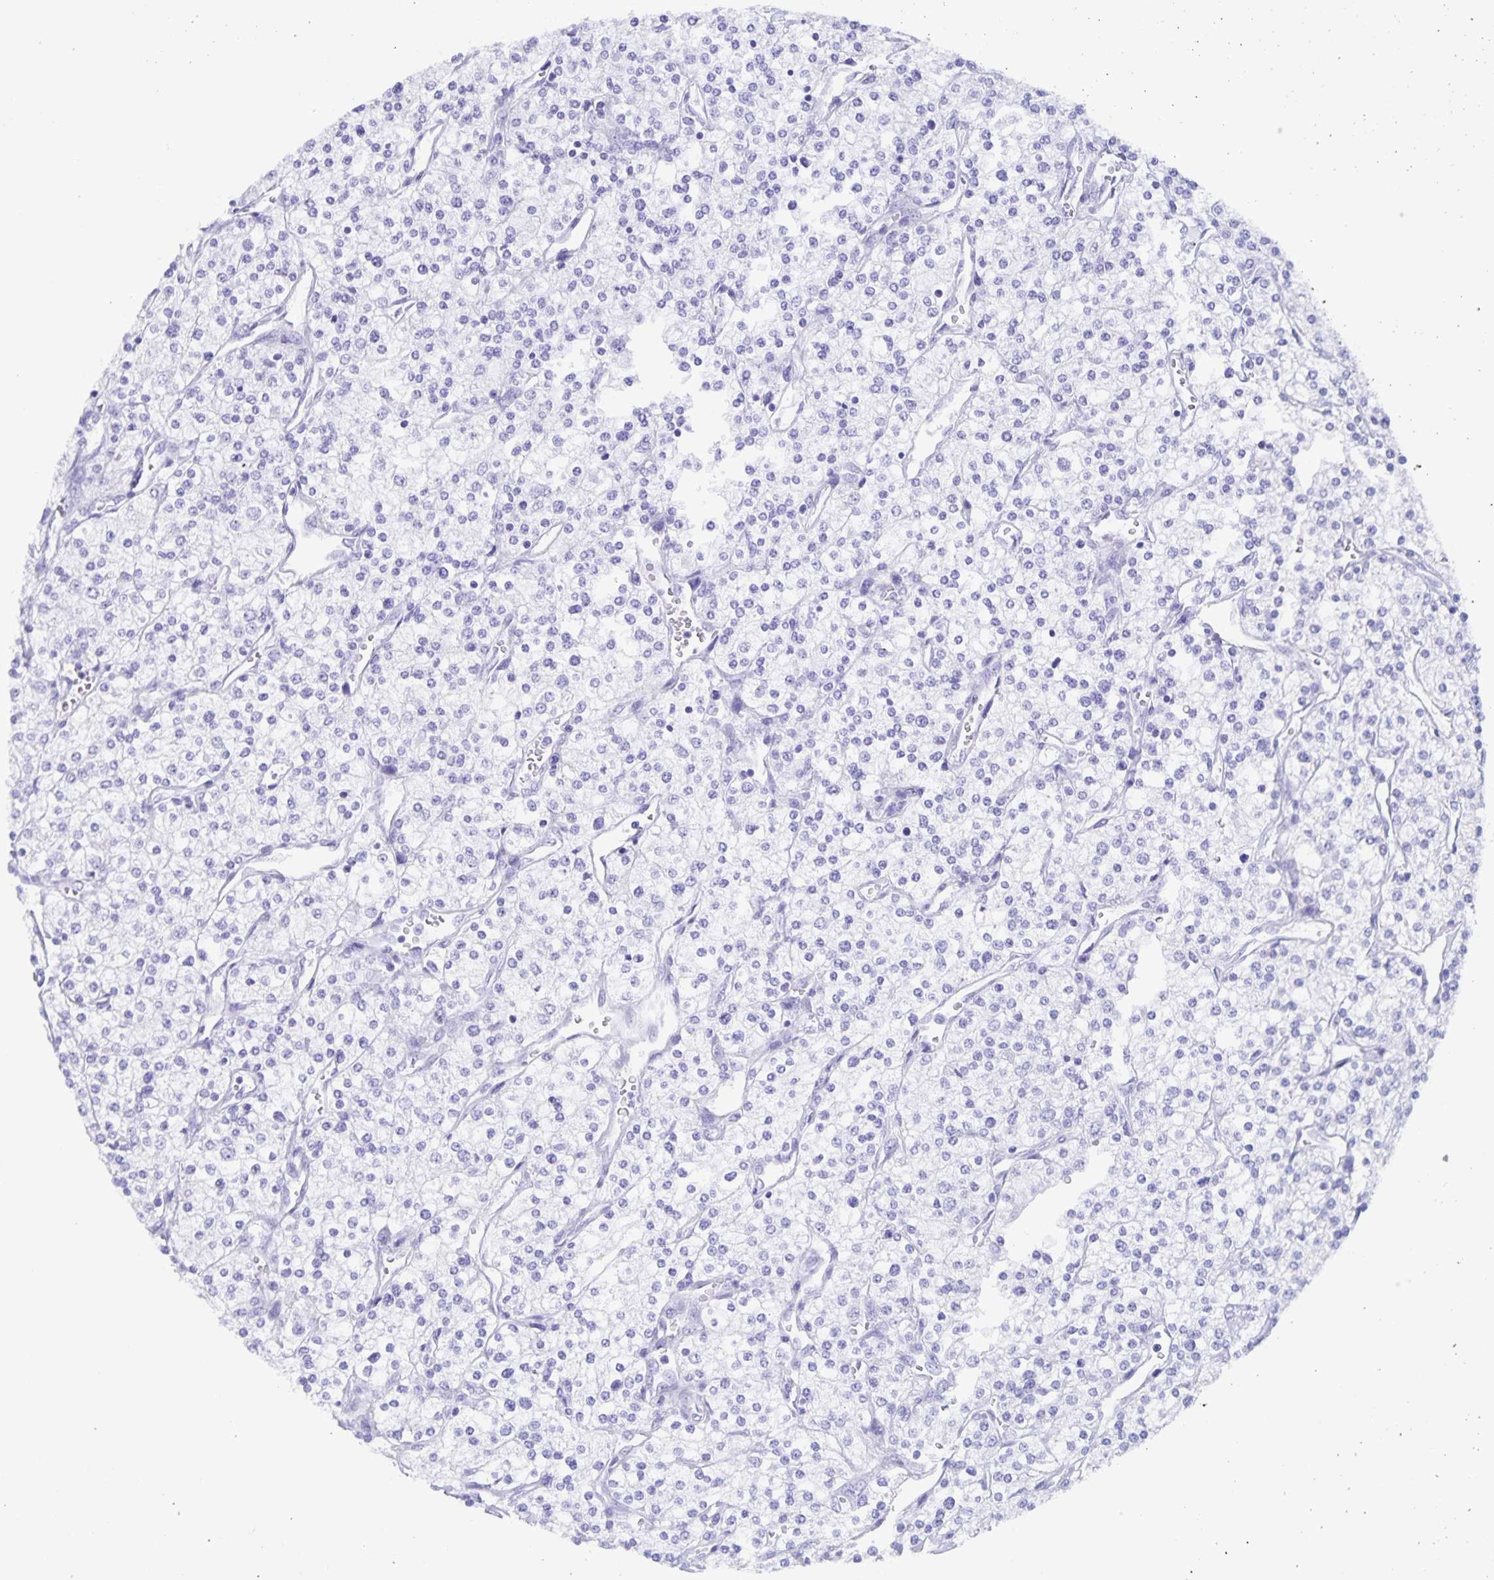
{"staining": {"intensity": "negative", "quantity": "none", "location": "none"}, "tissue": "renal cancer", "cell_type": "Tumor cells", "image_type": "cancer", "snomed": [{"axis": "morphology", "description": "Adenocarcinoma, NOS"}, {"axis": "topography", "description": "Kidney"}], "caption": "Tumor cells show no significant protein positivity in renal cancer.", "gene": "AQP4", "patient": {"sex": "male", "age": 80}}